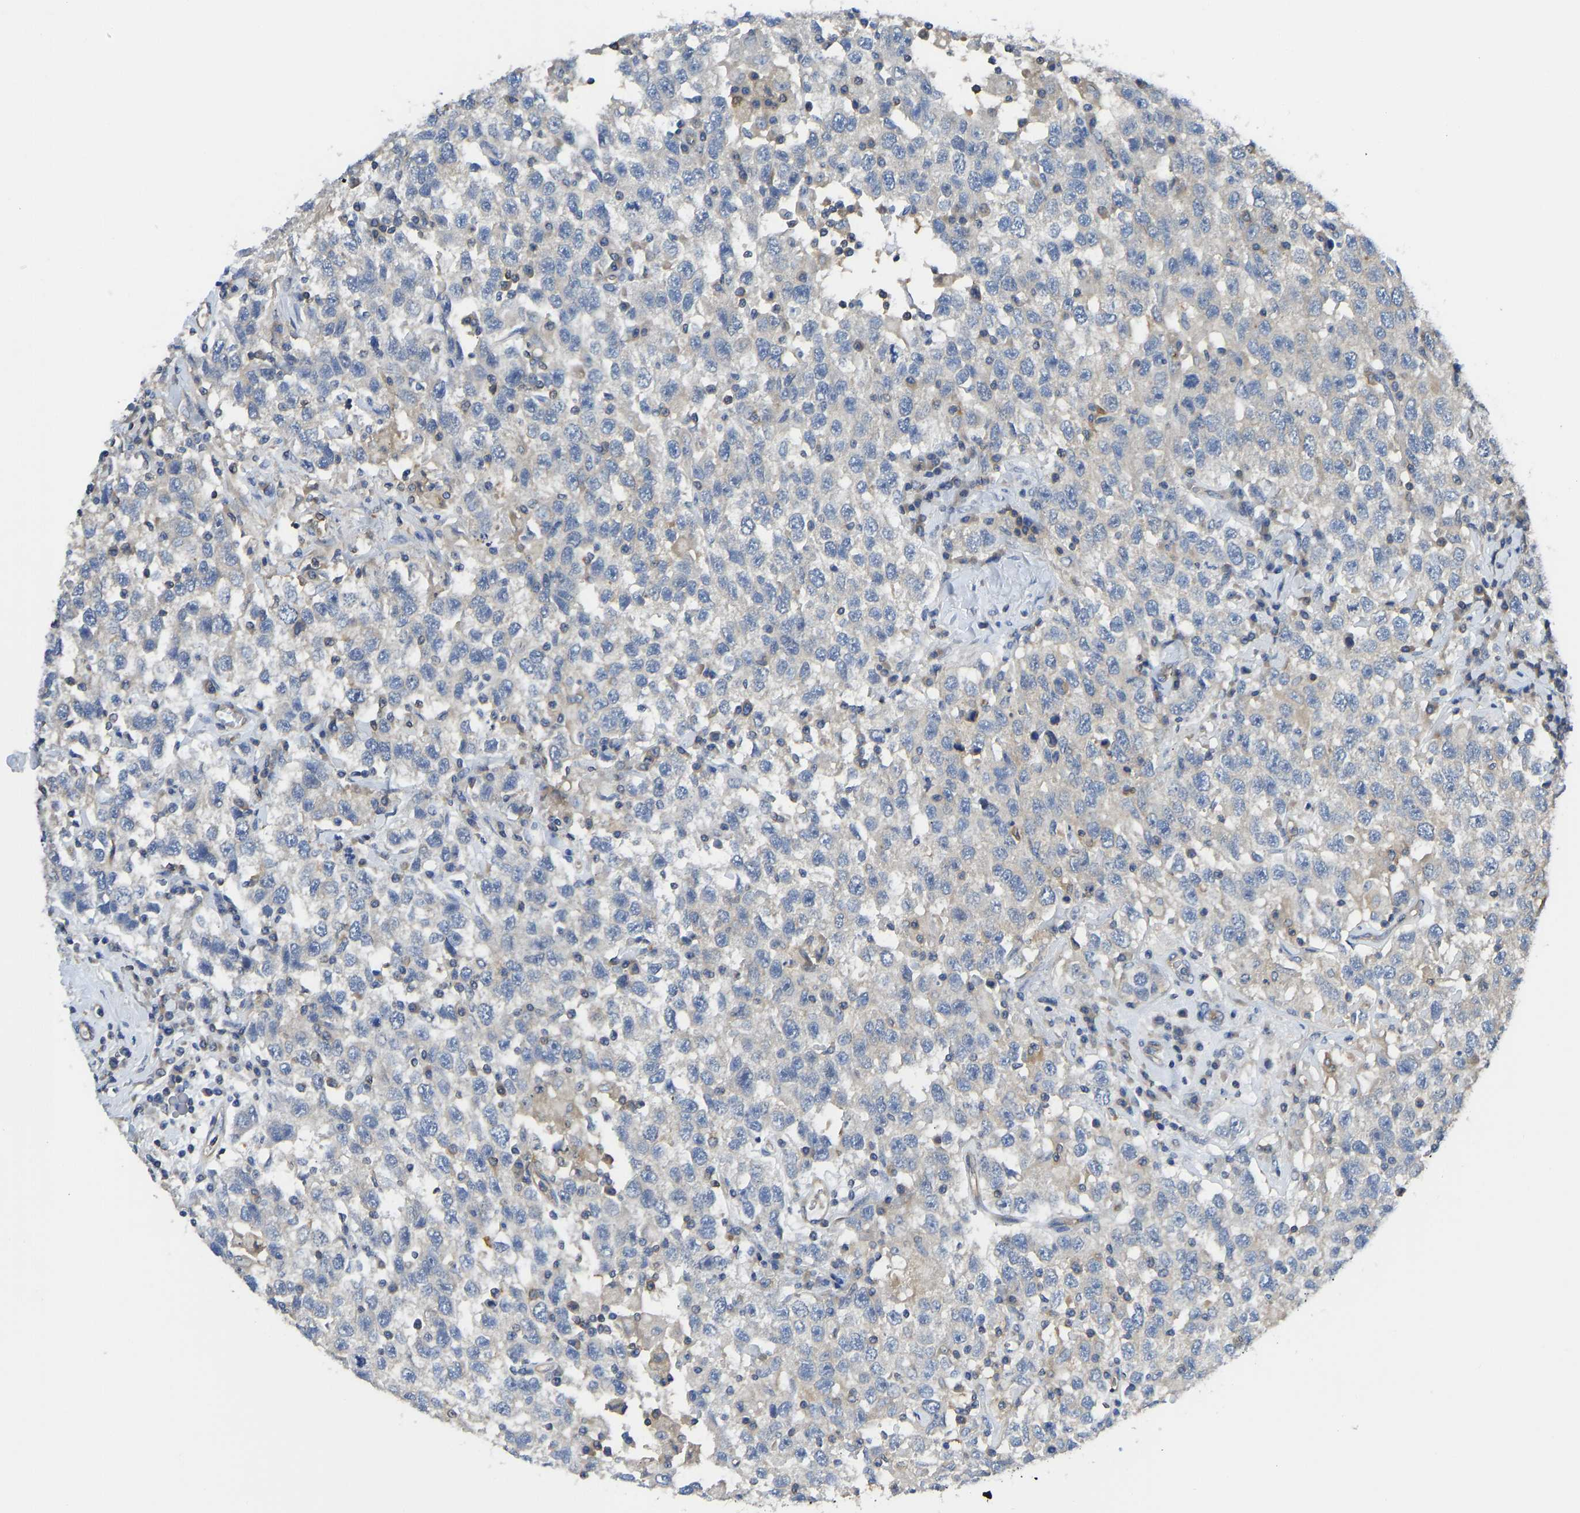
{"staining": {"intensity": "negative", "quantity": "none", "location": "none"}, "tissue": "testis cancer", "cell_type": "Tumor cells", "image_type": "cancer", "snomed": [{"axis": "morphology", "description": "Seminoma, NOS"}, {"axis": "topography", "description": "Testis"}], "caption": "Histopathology image shows no protein expression in tumor cells of testis cancer (seminoma) tissue.", "gene": "PPP3CA", "patient": {"sex": "male", "age": 41}}